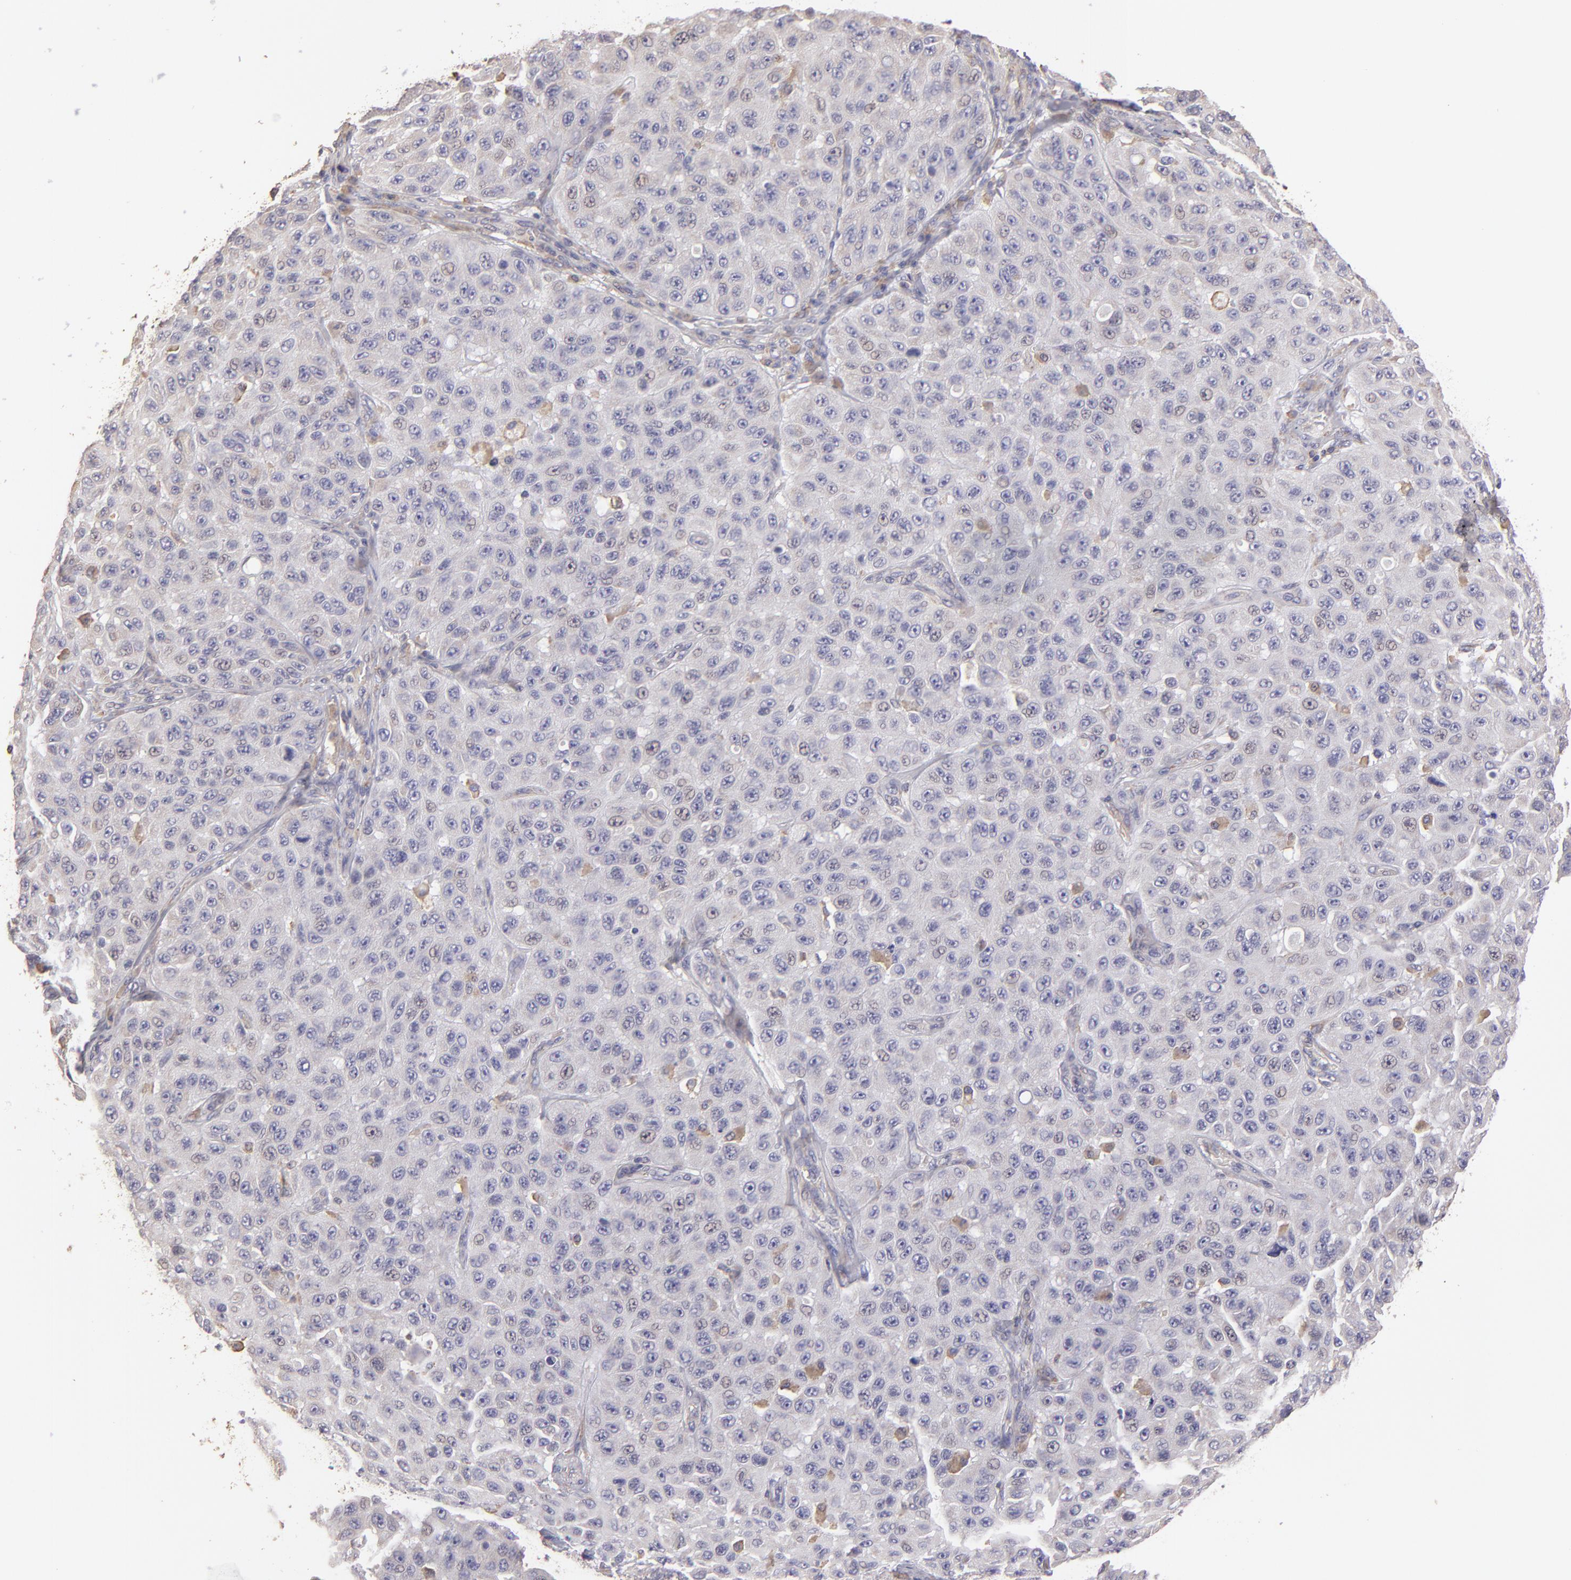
{"staining": {"intensity": "negative", "quantity": "none", "location": "none"}, "tissue": "melanoma", "cell_type": "Tumor cells", "image_type": "cancer", "snomed": [{"axis": "morphology", "description": "Malignant melanoma, NOS"}, {"axis": "topography", "description": "Skin"}], "caption": "Malignant melanoma was stained to show a protein in brown. There is no significant positivity in tumor cells.", "gene": "CALR", "patient": {"sex": "male", "age": 30}}